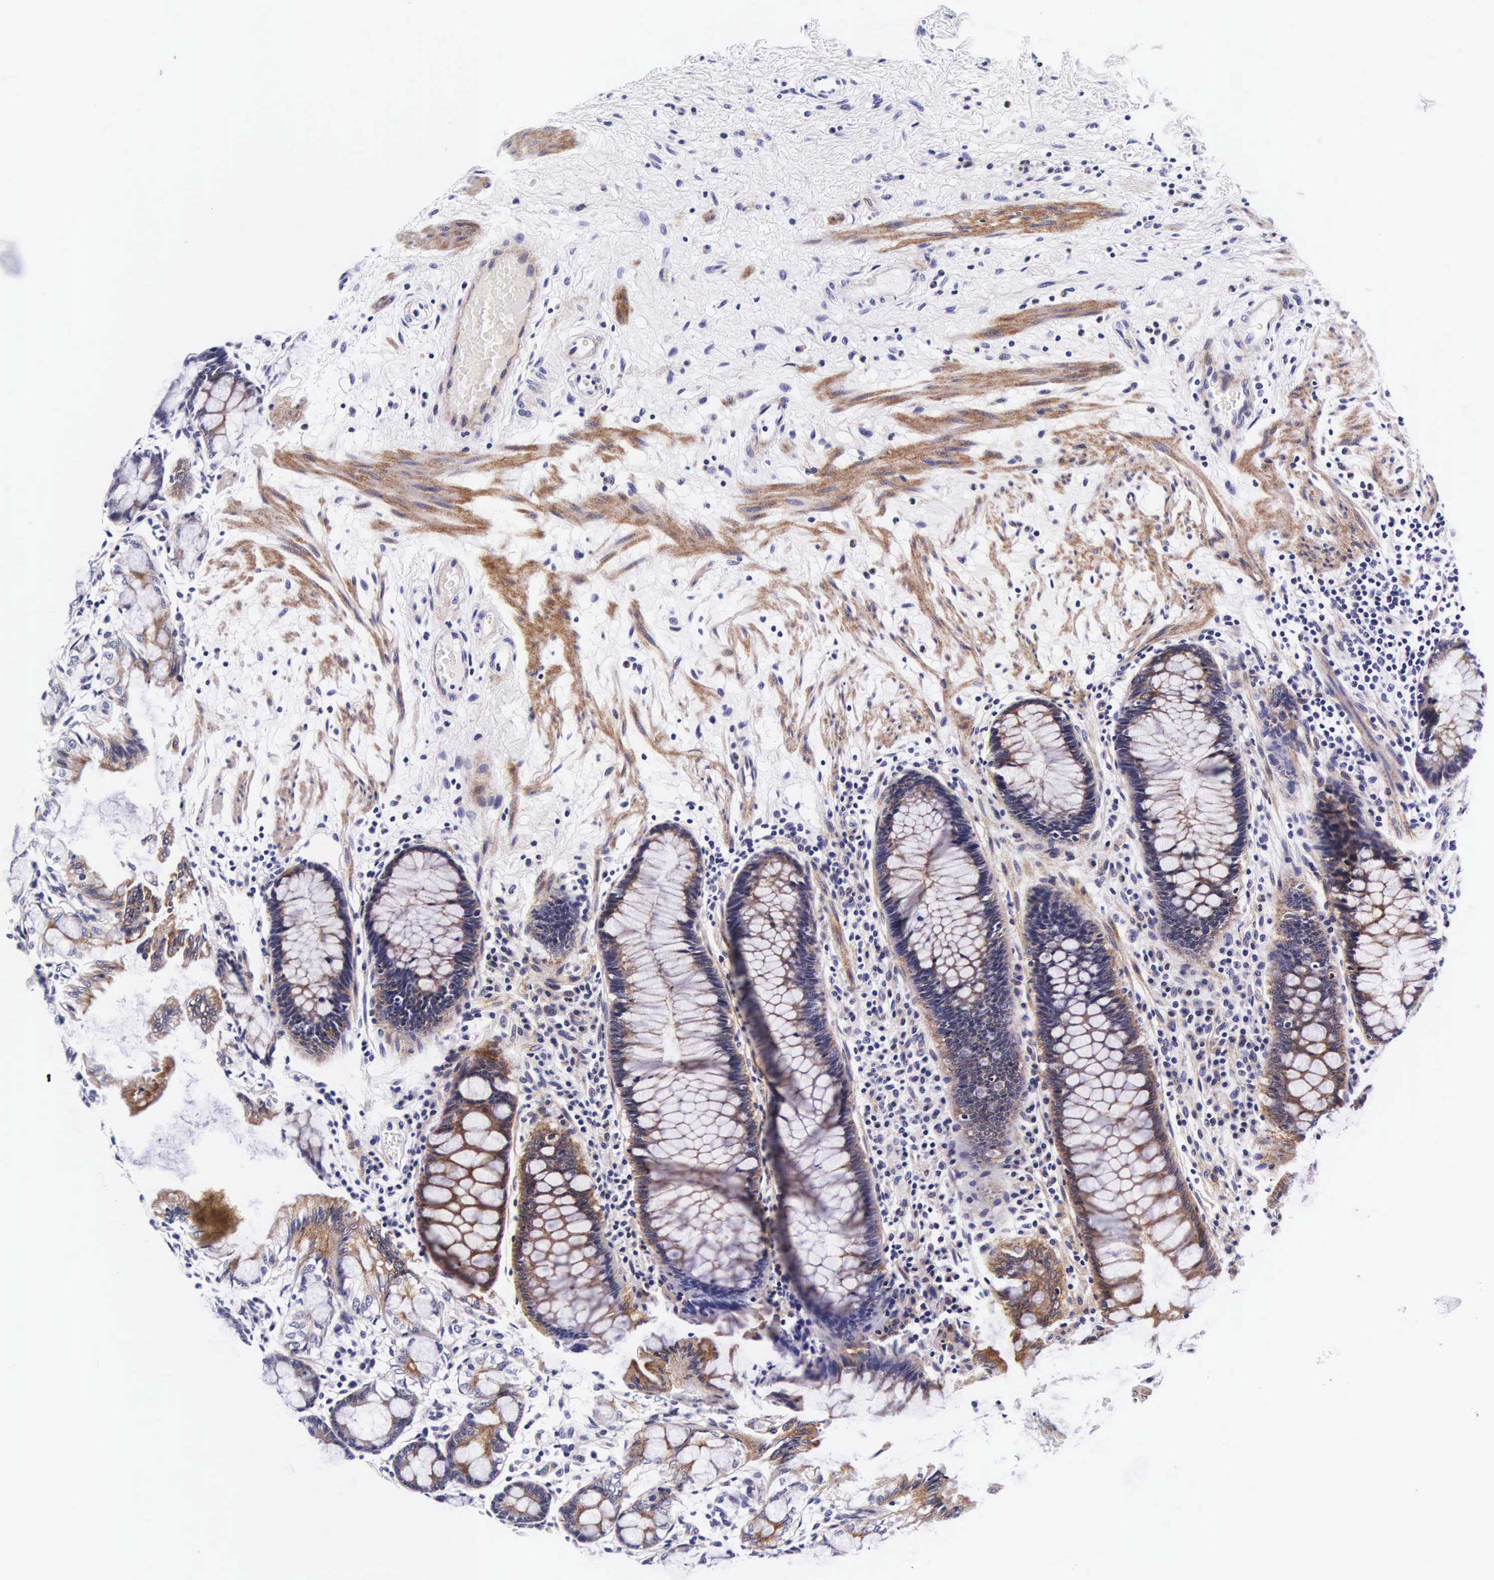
{"staining": {"intensity": "moderate", "quantity": ">75%", "location": "cytoplasmic/membranous"}, "tissue": "rectum", "cell_type": "Glandular cells", "image_type": "normal", "snomed": [{"axis": "morphology", "description": "Normal tissue, NOS"}, {"axis": "topography", "description": "Rectum"}], "caption": "Glandular cells display moderate cytoplasmic/membranous staining in approximately >75% of cells in unremarkable rectum.", "gene": "UPRT", "patient": {"sex": "male", "age": 77}}